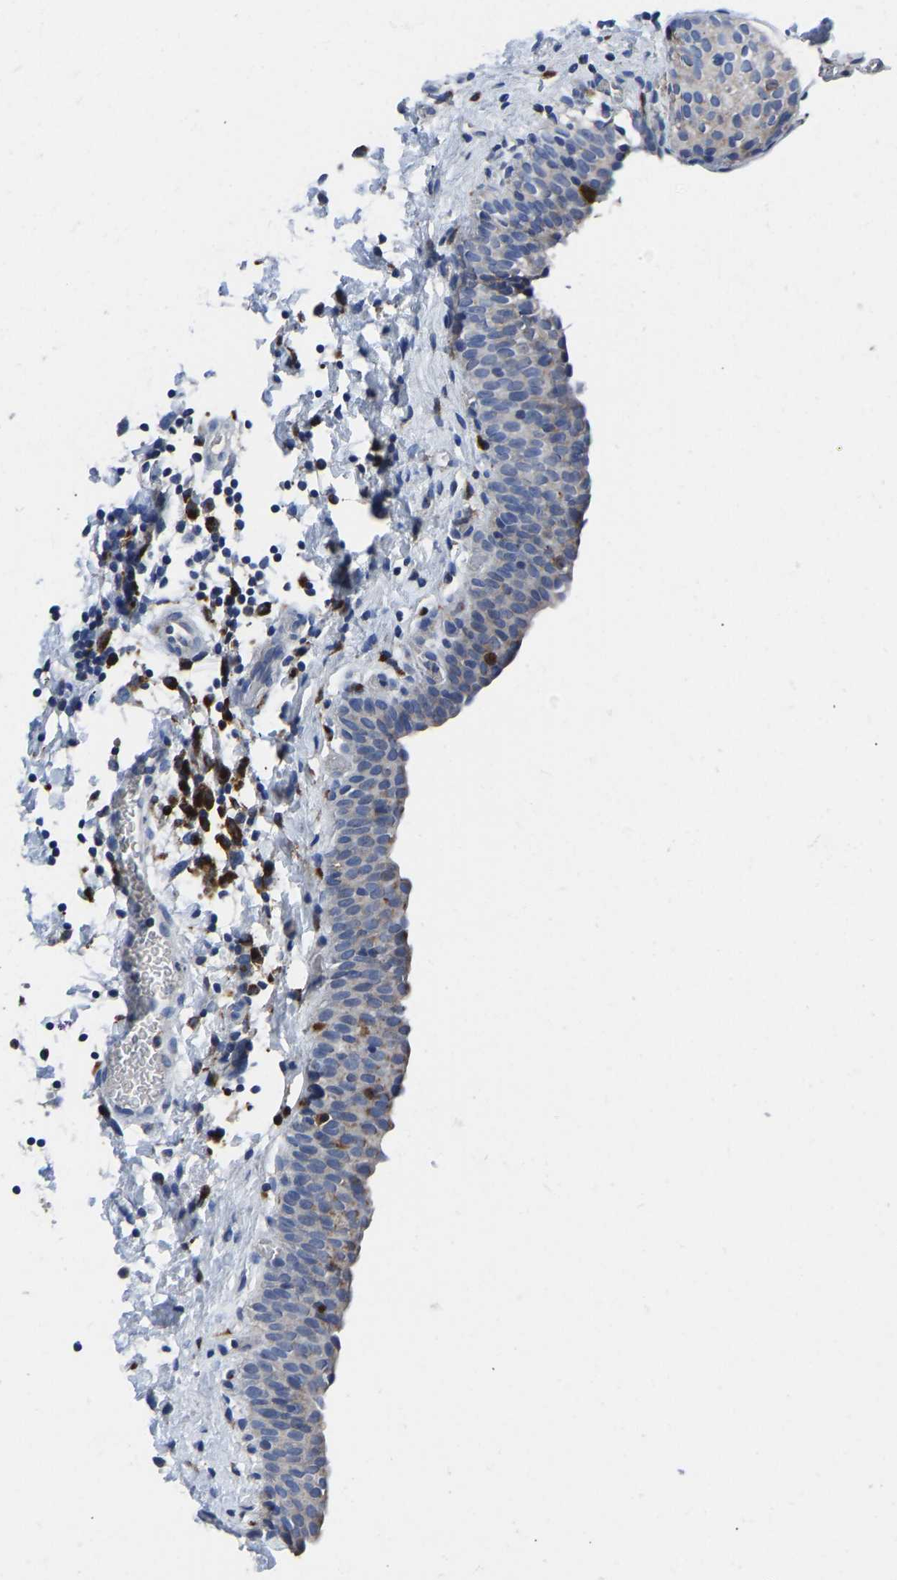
{"staining": {"intensity": "moderate", "quantity": "<25%", "location": "cytoplasmic/membranous"}, "tissue": "urinary bladder", "cell_type": "Urothelial cells", "image_type": "normal", "snomed": [{"axis": "morphology", "description": "Normal tissue, NOS"}, {"axis": "topography", "description": "Urinary bladder"}], "caption": "Urinary bladder was stained to show a protein in brown. There is low levels of moderate cytoplasmic/membranous expression in about <25% of urothelial cells. (brown staining indicates protein expression, while blue staining denotes nuclei).", "gene": "ATP6V1E1", "patient": {"sex": "male", "age": 55}}